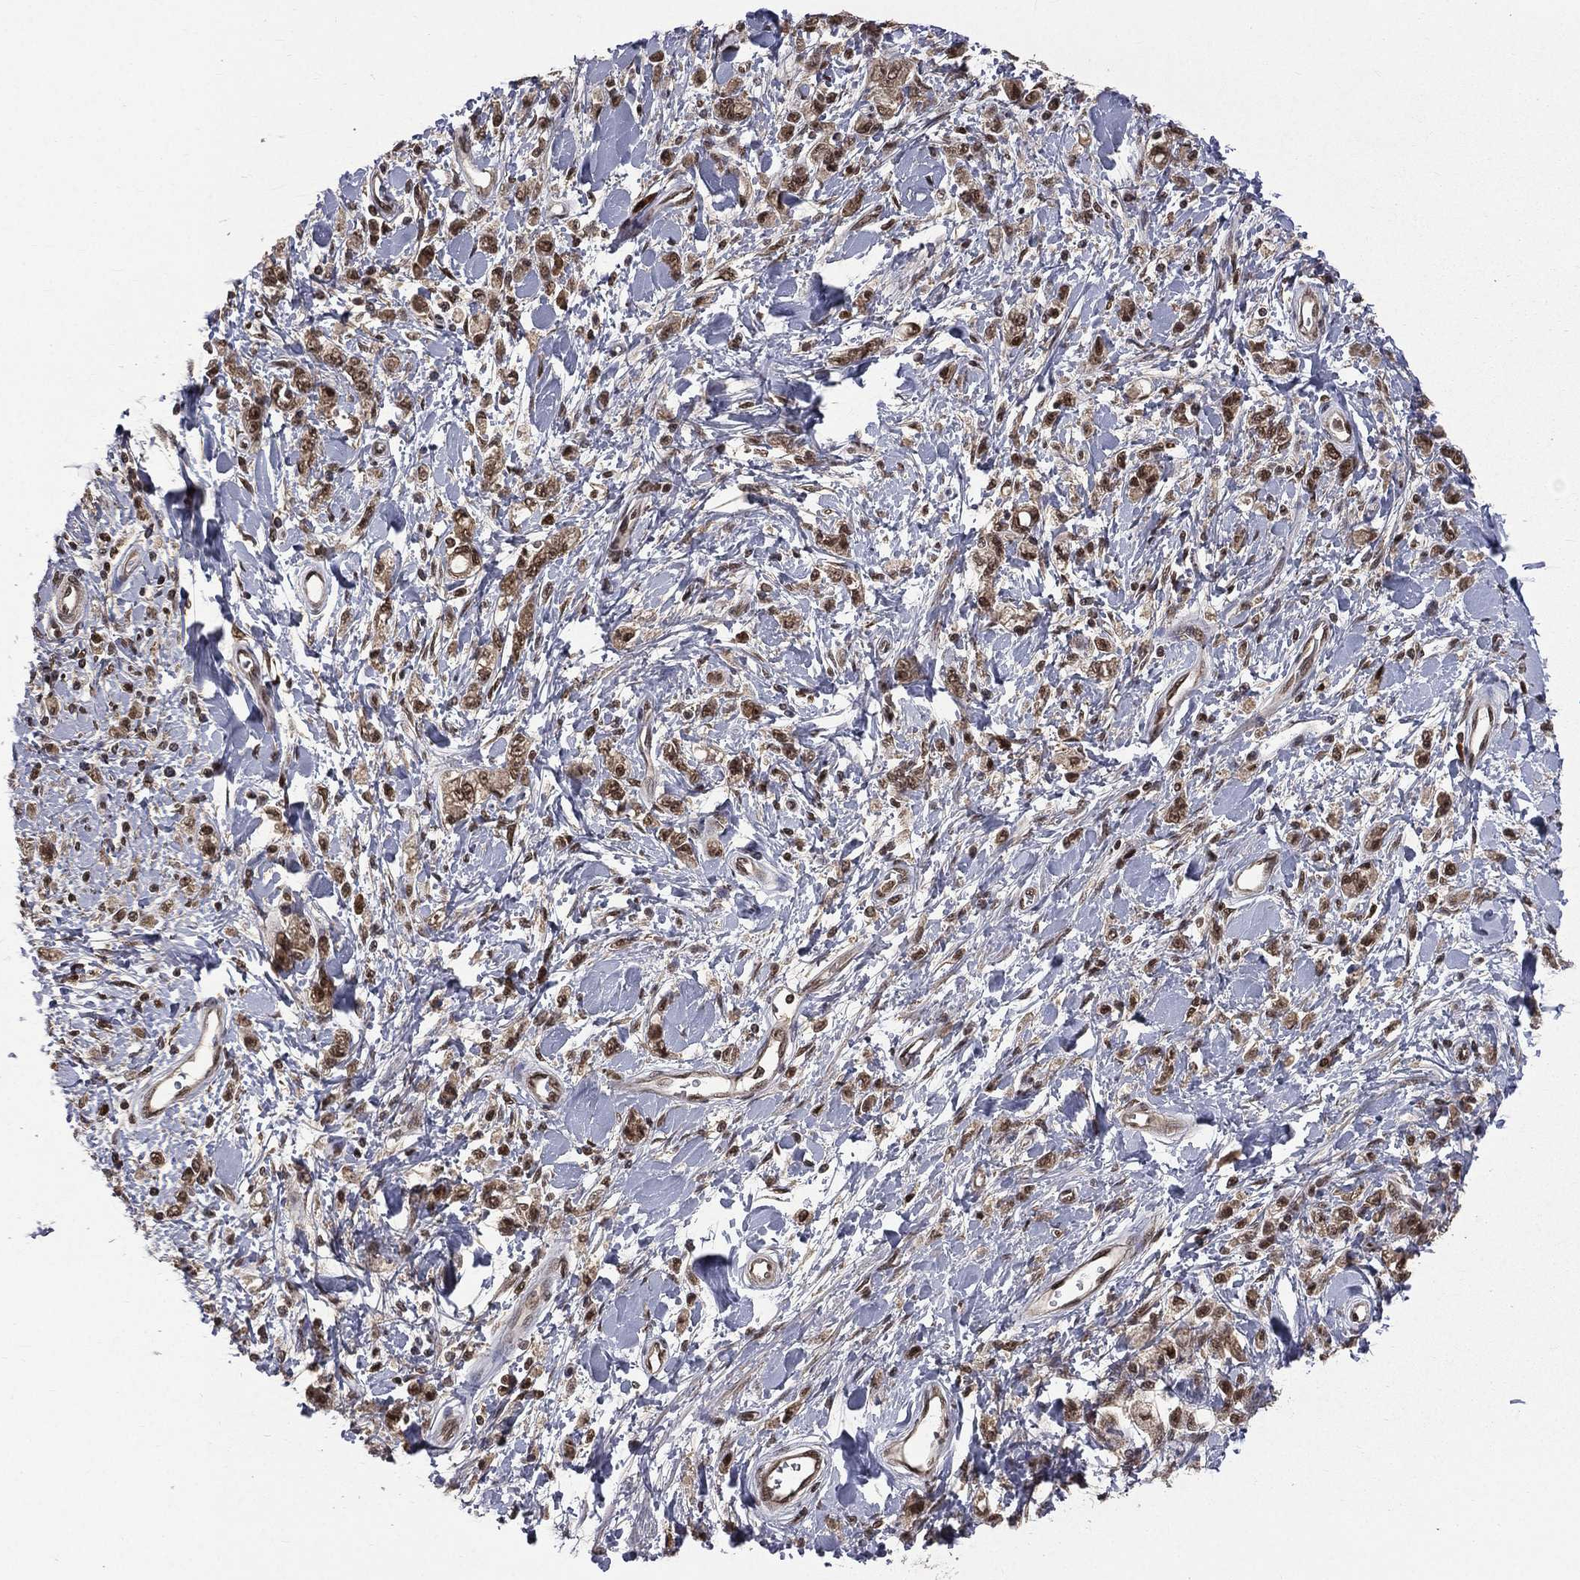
{"staining": {"intensity": "moderate", "quantity": ">75%", "location": "cytoplasmic/membranous,nuclear"}, "tissue": "stomach cancer", "cell_type": "Tumor cells", "image_type": "cancer", "snomed": [{"axis": "morphology", "description": "Adenocarcinoma, NOS"}, {"axis": "topography", "description": "Stomach"}], "caption": "The histopathology image displays staining of adenocarcinoma (stomach), revealing moderate cytoplasmic/membranous and nuclear protein positivity (brown color) within tumor cells. The staining was performed using DAB to visualize the protein expression in brown, while the nuclei were stained in blue with hematoxylin (Magnification: 20x).", "gene": "JMJD6", "patient": {"sex": "male", "age": 77}}